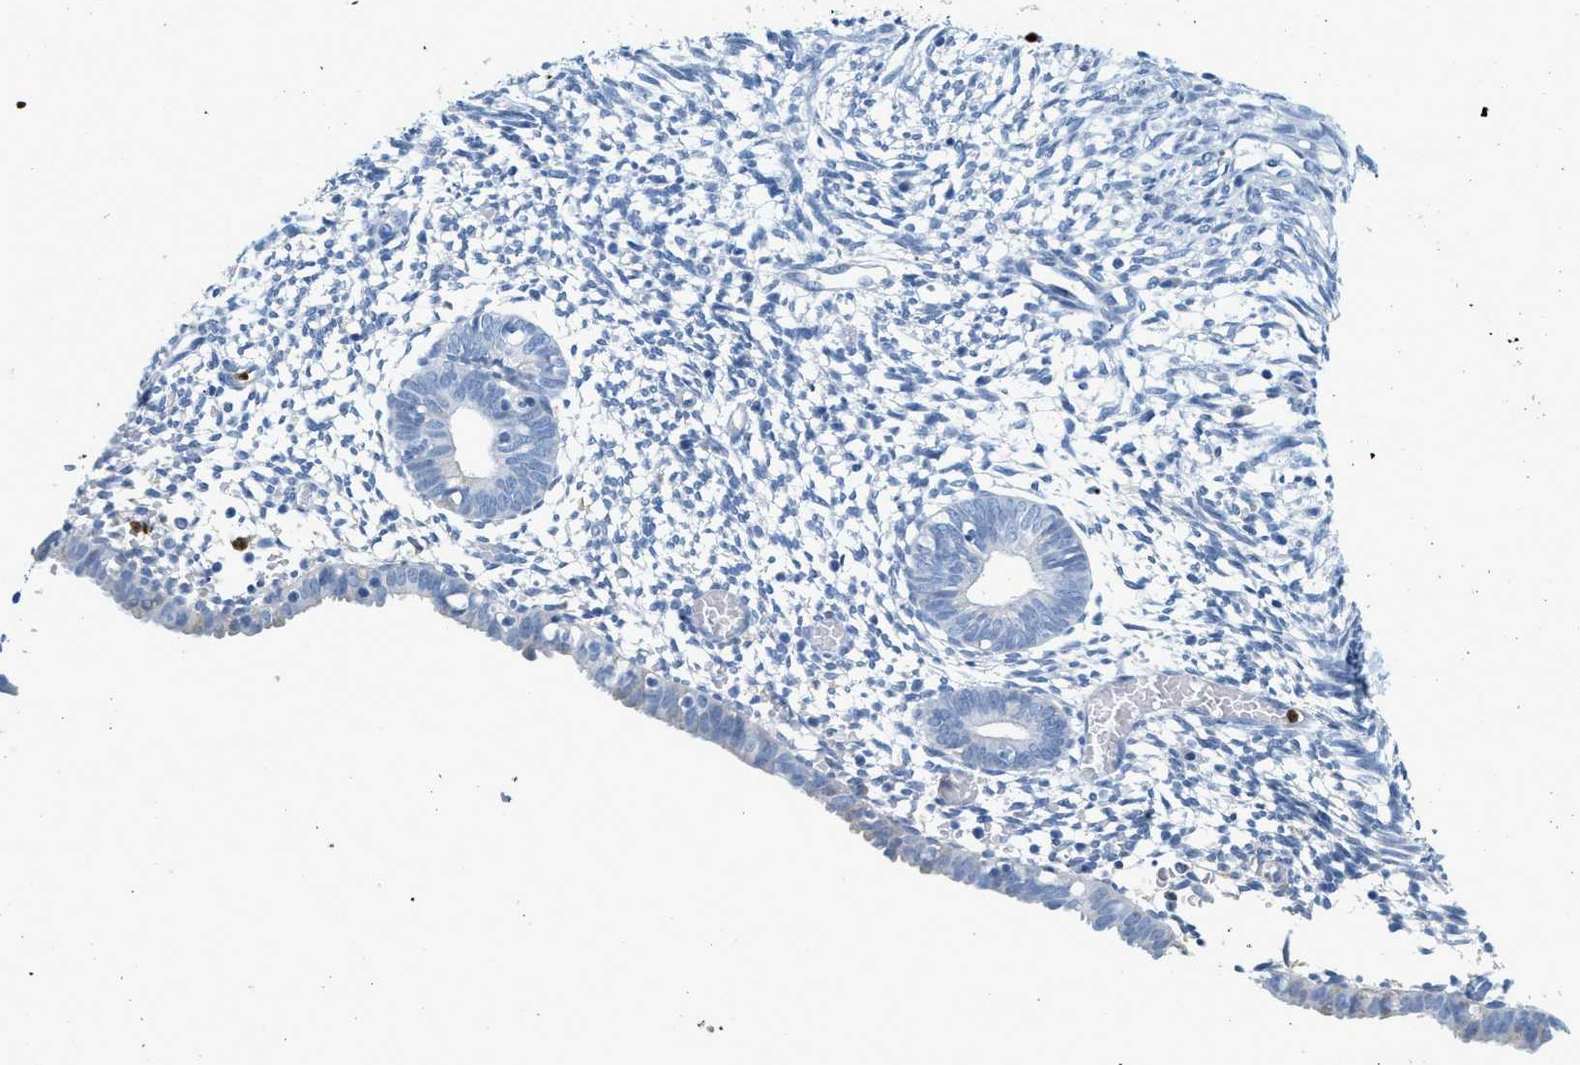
{"staining": {"intensity": "negative", "quantity": "none", "location": "none"}, "tissue": "endometrium", "cell_type": "Cells in endometrial stroma", "image_type": "normal", "snomed": [{"axis": "morphology", "description": "Normal tissue, NOS"}, {"axis": "morphology", "description": "Atrophy, NOS"}, {"axis": "topography", "description": "Uterus"}, {"axis": "topography", "description": "Endometrium"}], "caption": "Endometrium stained for a protein using IHC reveals no positivity cells in endometrial stroma.", "gene": "LCN2", "patient": {"sex": "female", "age": 68}}